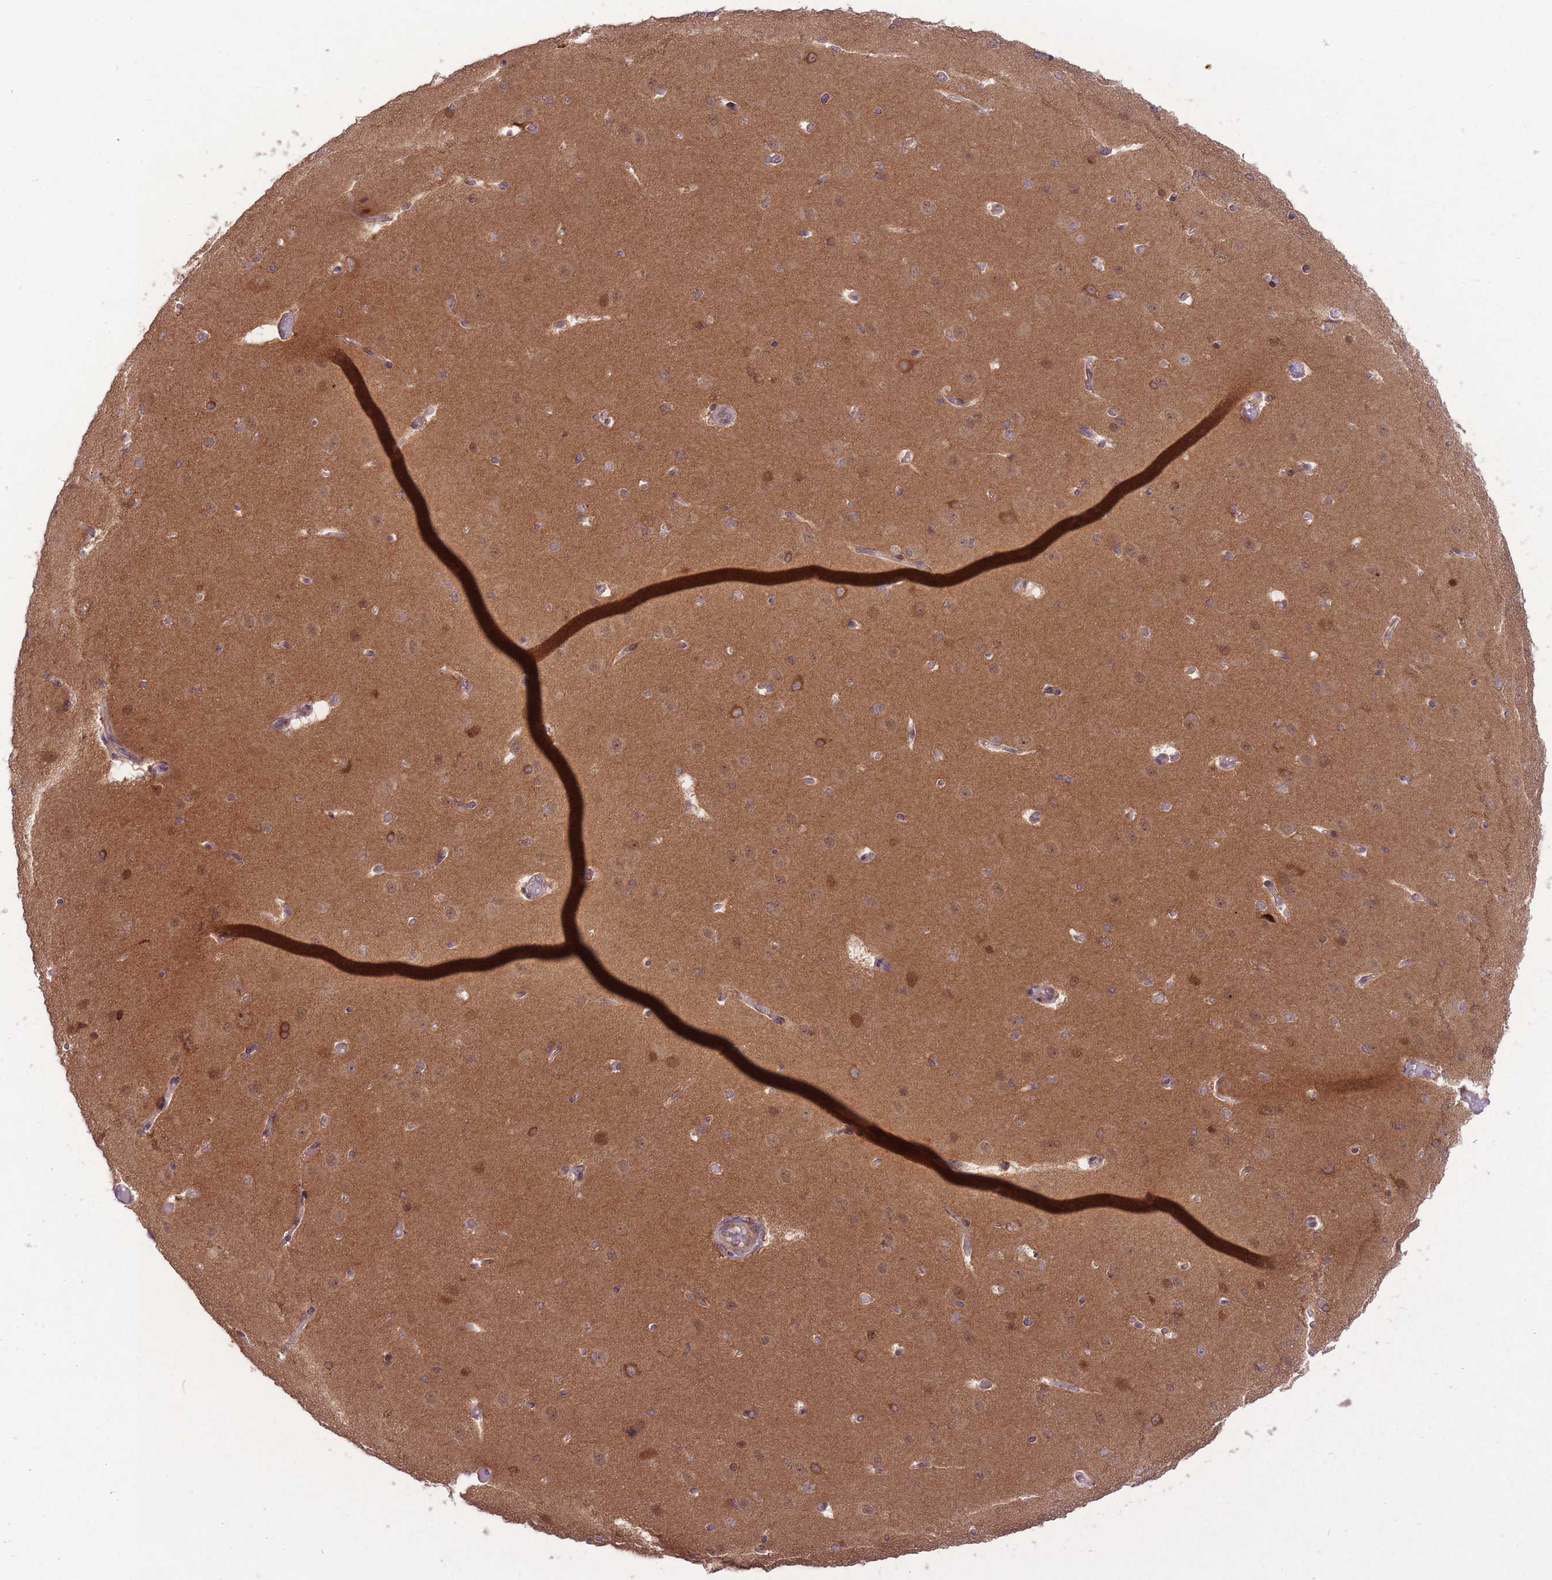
{"staining": {"intensity": "weak", "quantity": "25%-75%", "location": "cytoplasmic/membranous"}, "tissue": "cerebral cortex", "cell_type": "Endothelial cells", "image_type": "normal", "snomed": [{"axis": "morphology", "description": "Normal tissue, NOS"}, {"axis": "morphology", "description": "Inflammation, NOS"}, {"axis": "topography", "description": "Cerebral cortex"}], "caption": "This photomicrograph shows IHC staining of benign human cerebral cortex, with low weak cytoplasmic/membranous expression in about 25%-75% of endothelial cells.", "gene": "DPYSL4", "patient": {"sex": "male", "age": 6}}